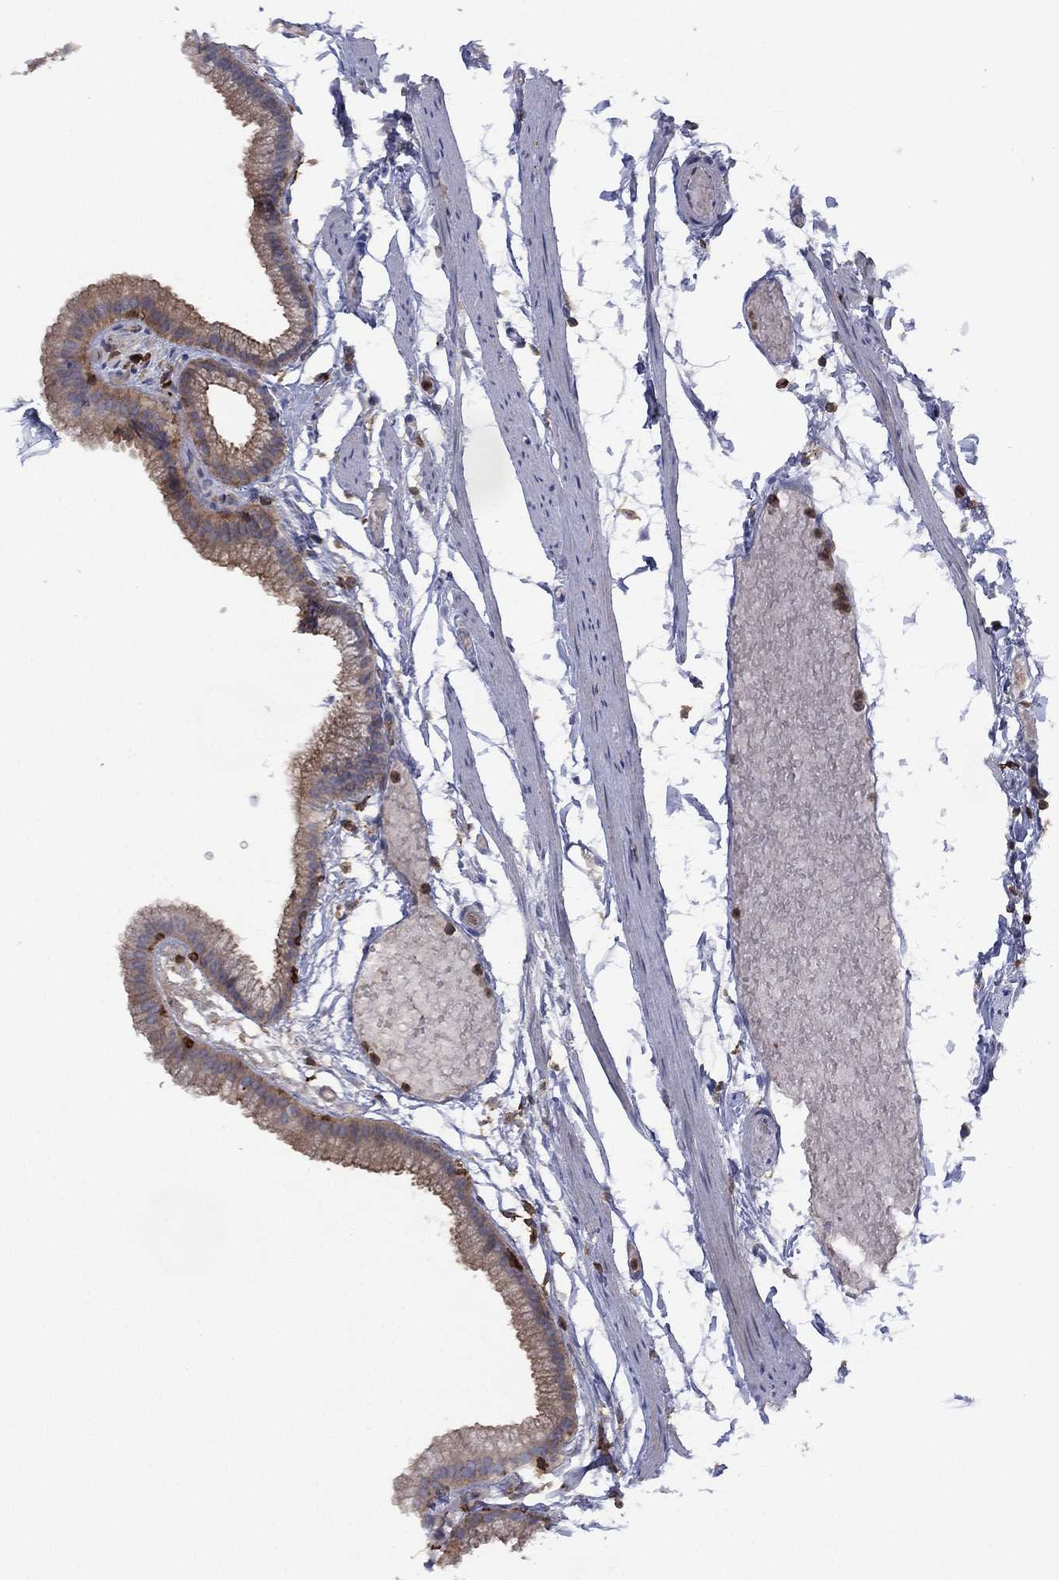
{"staining": {"intensity": "strong", "quantity": "<25%", "location": "cytoplasmic/membranous"}, "tissue": "gallbladder", "cell_type": "Glandular cells", "image_type": "normal", "snomed": [{"axis": "morphology", "description": "Normal tissue, NOS"}, {"axis": "topography", "description": "Gallbladder"}], "caption": "Human gallbladder stained with a brown dye shows strong cytoplasmic/membranous positive staining in approximately <25% of glandular cells.", "gene": "DOCK8", "patient": {"sex": "female", "age": 45}}